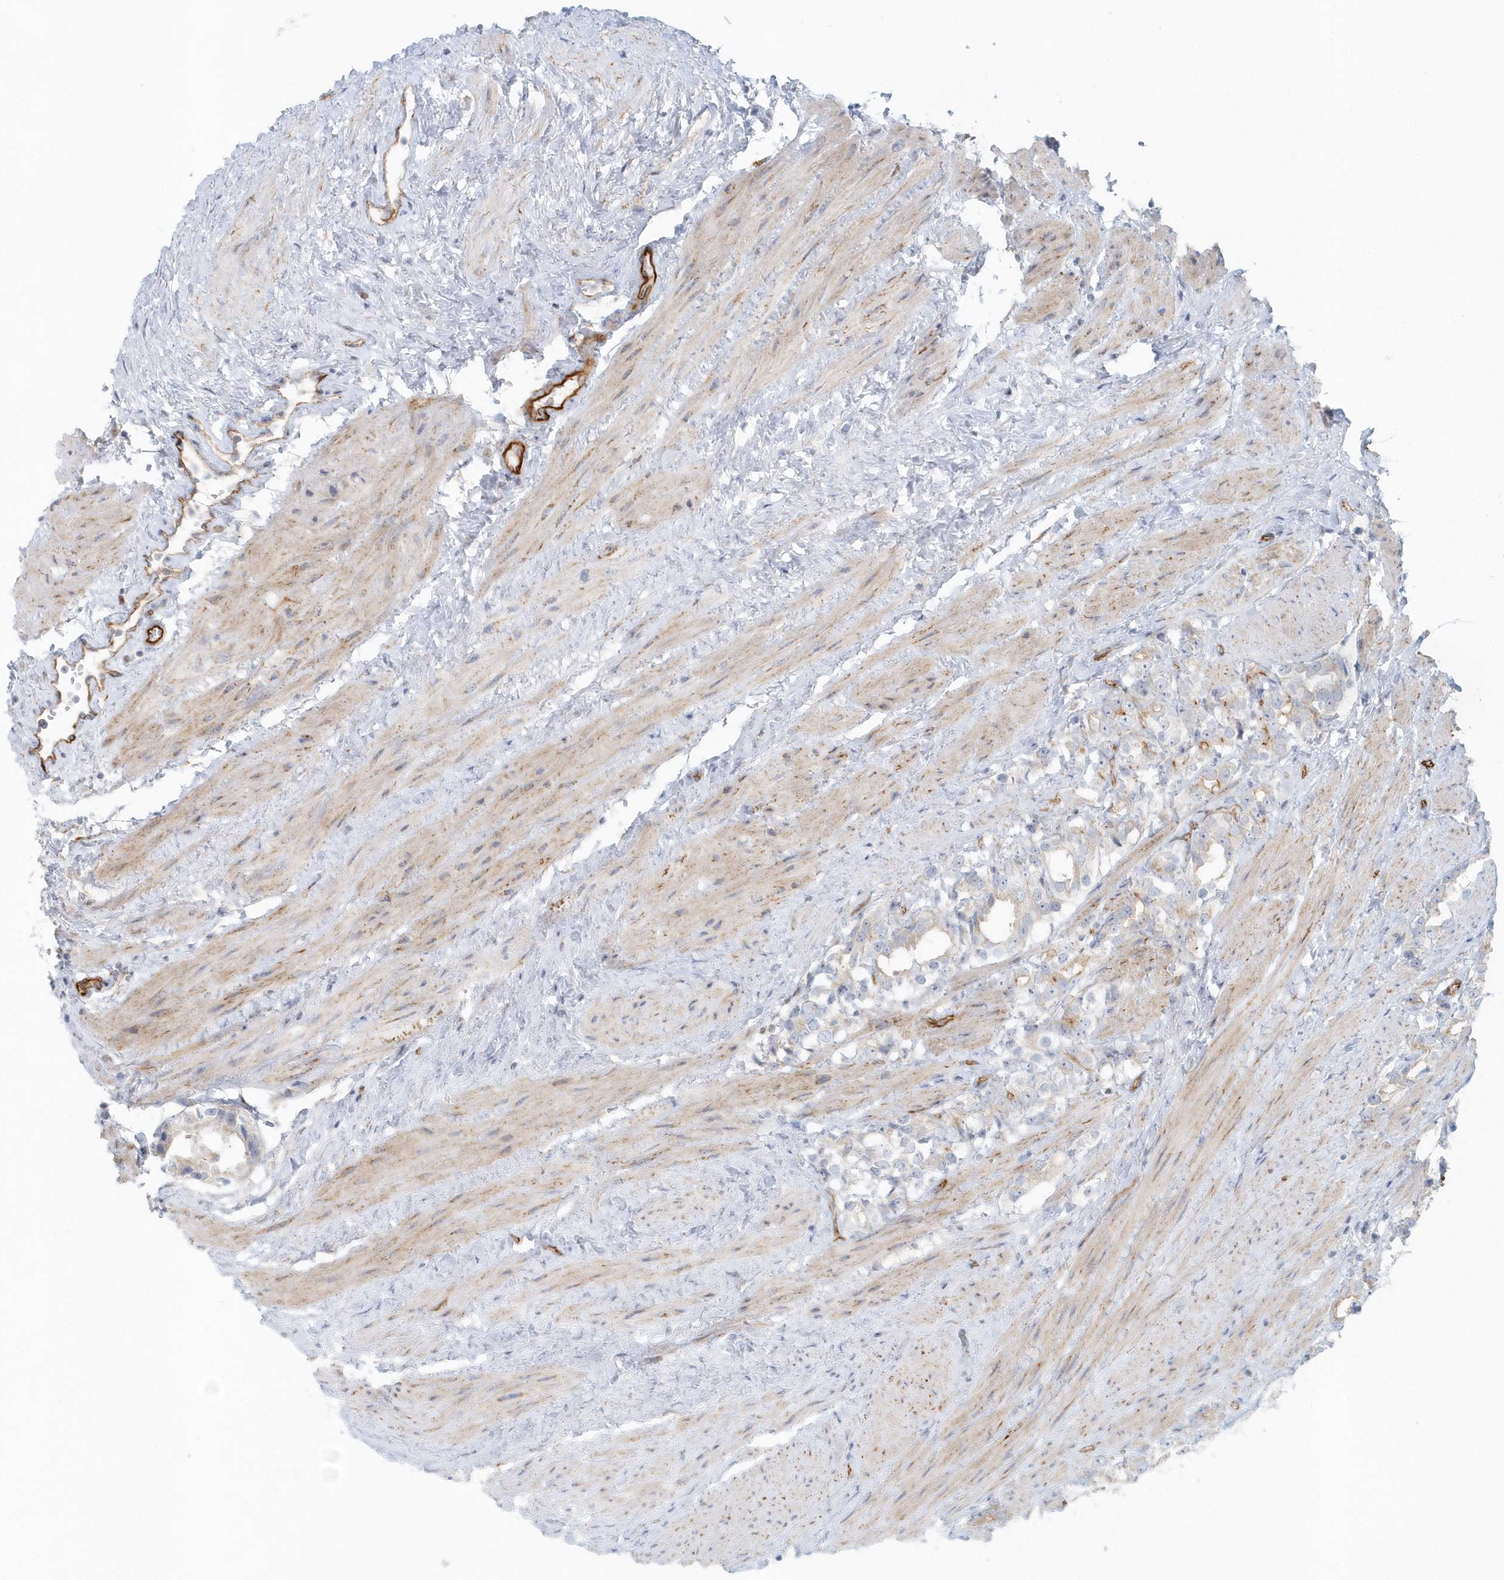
{"staining": {"intensity": "weak", "quantity": "<25%", "location": "cytoplasmic/membranous"}, "tissue": "prostate cancer", "cell_type": "Tumor cells", "image_type": "cancer", "snomed": [{"axis": "morphology", "description": "Adenocarcinoma, NOS"}, {"axis": "topography", "description": "Prostate"}], "caption": "A histopathology image of prostate cancer (adenocarcinoma) stained for a protein shows no brown staining in tumor cells.", "gene": "GPR152", "patient": {"sex": "male", "age": 79}}